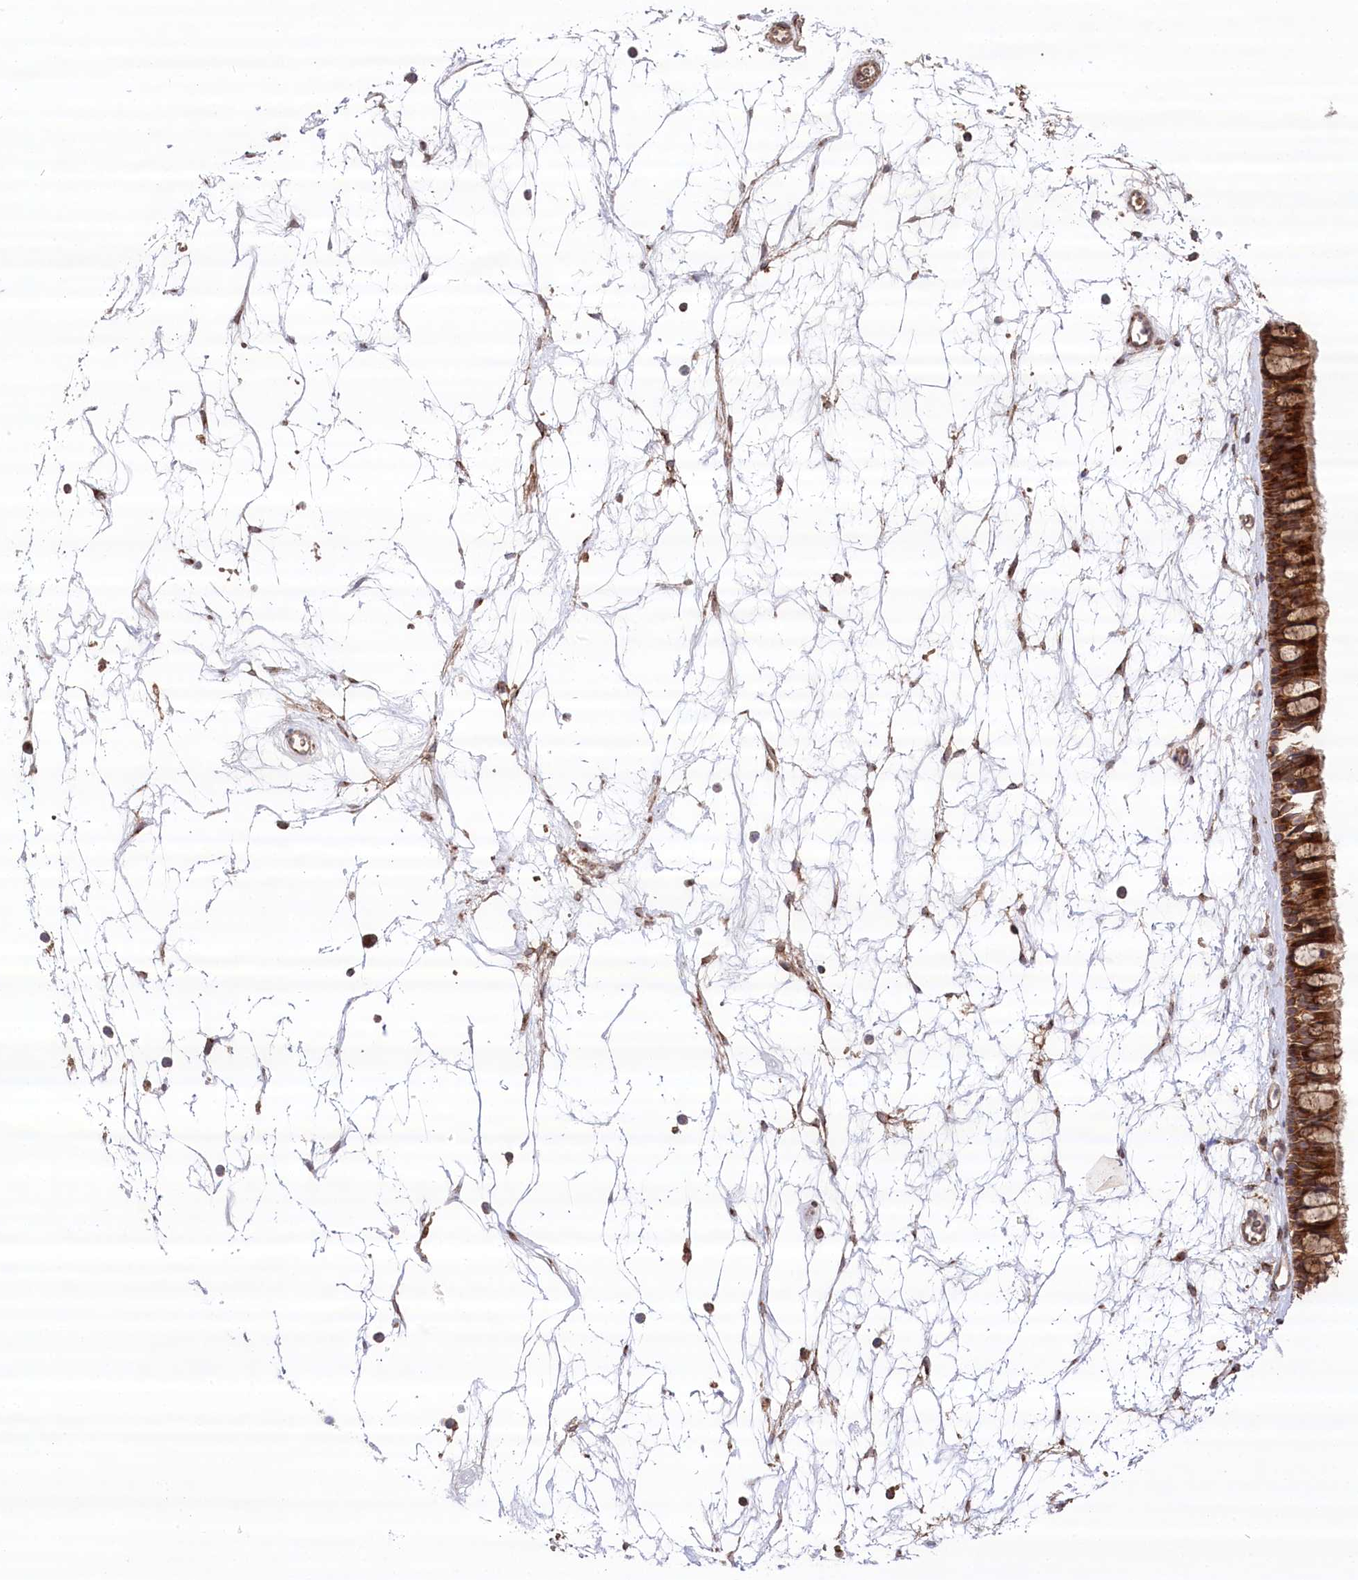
{"staining": {"intensity": "strong", "quantity": ">75%", "location": "cytoplasmic/membranous"}, "tissue": "nasopharynx", "cell_type": "Respiratory epithelial cells", "image_type": "normal", "snomed": [{"axis": "morphology", "description": "Normal tissue, NOS"}, {"axis": "topography", "description": "Nasopharynx"}], "caption": "Immunohistochemical staining of unremarkable nasopharynx exhibits high levels of strong cytoplasmic/membranous expression in about >75% of respiratory epithelial cells.", "gene": "CCDC91", "patient": {"sex": "male", "age": 64}}